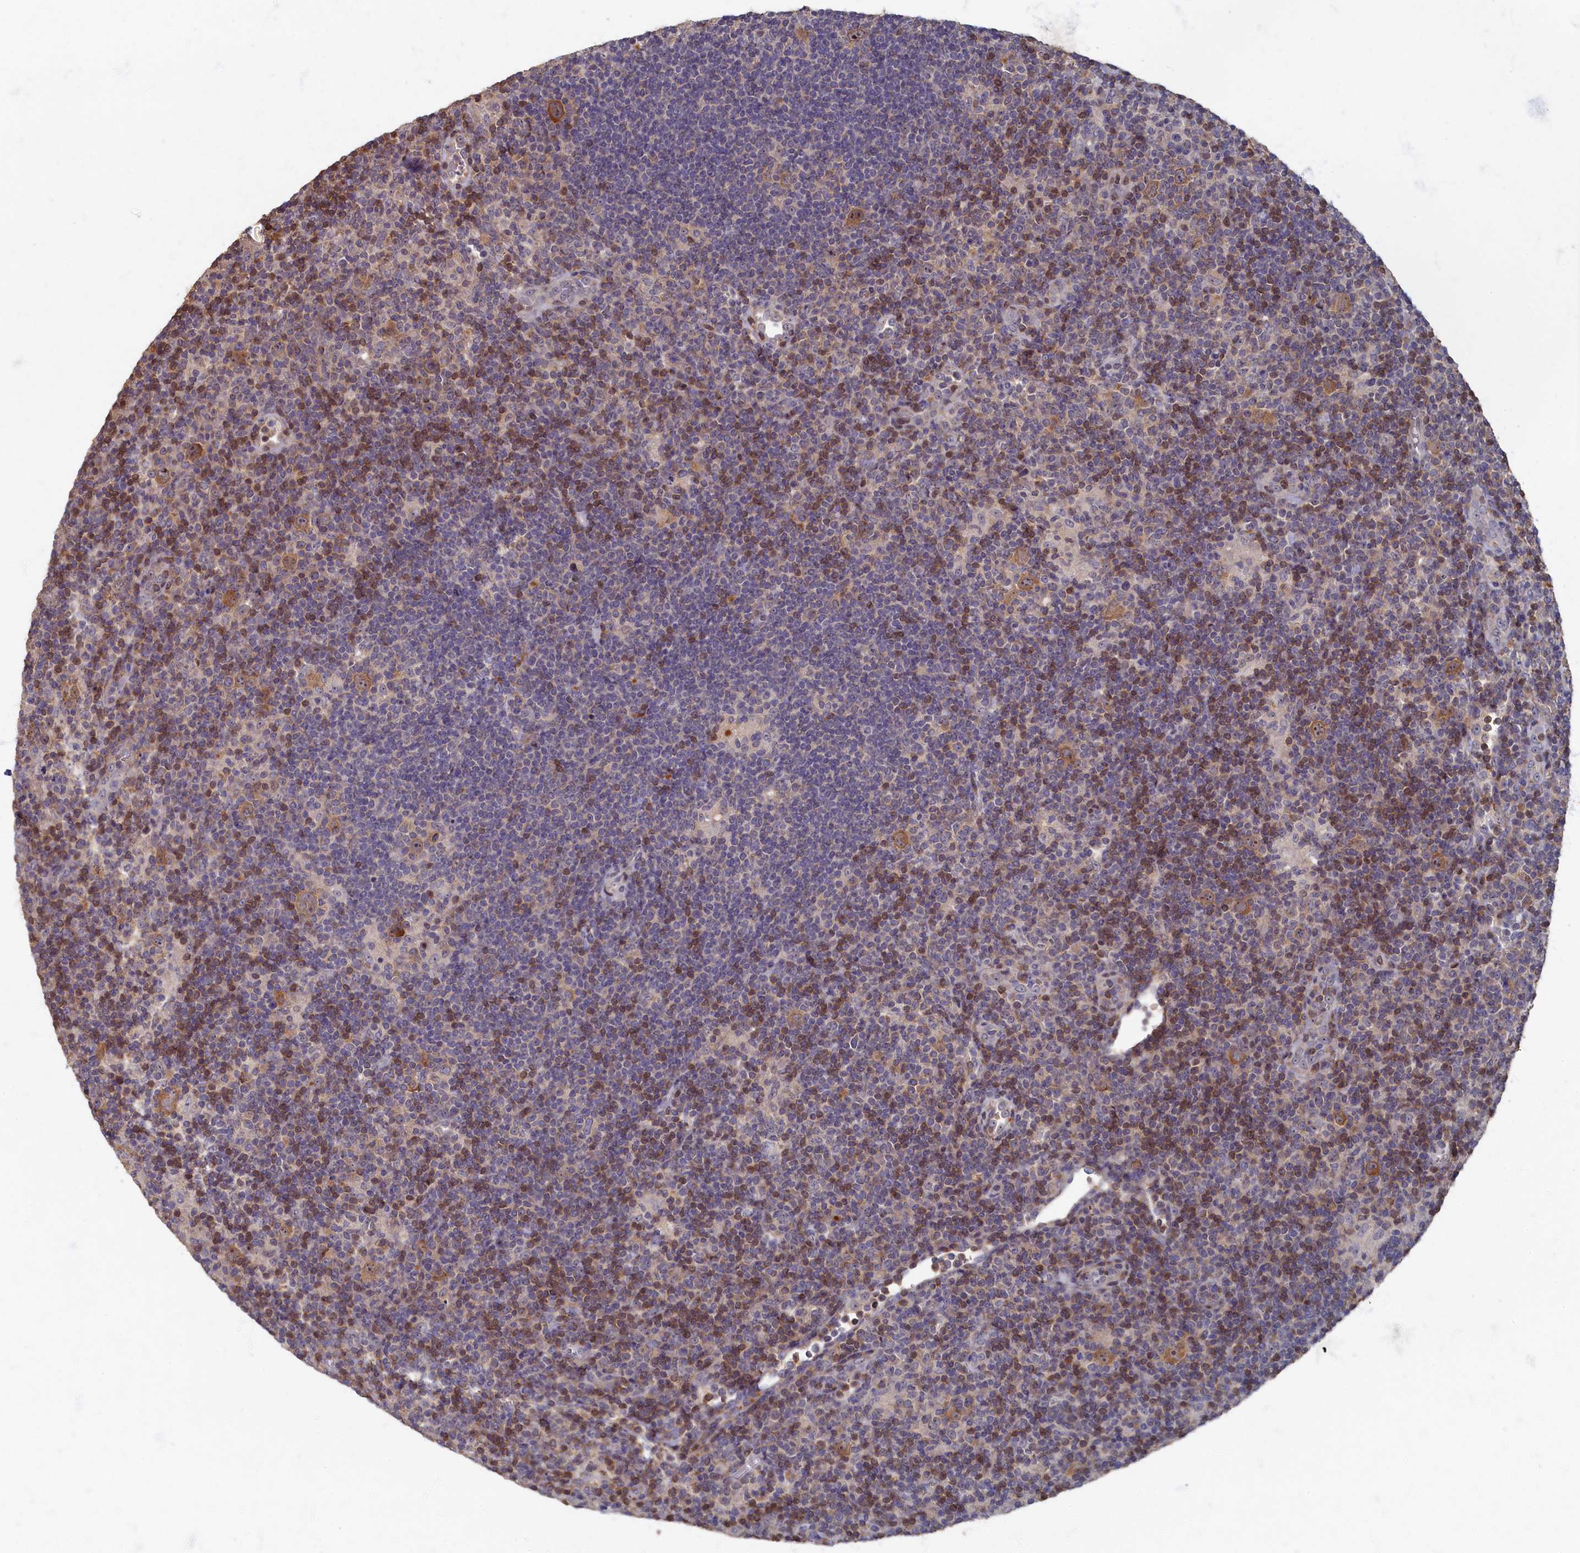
{"staining": {"intensity": "moderate", "quantity": ">75%", "location": "cytoplasmic/membranous,nuclear"}, "tissue": "lymphoma", "cell_type": "Tumor cells", "image_type": "cancer", "snomed": [{"axis": "morphology", "description": "Hodgkin's disease, NOS"}, {"axis": "topography", "description": "Lymph node"}], "caption": "Hodgkin's disease tissue demonstrates moderate cytoplasmic/membranous and nuclear staining in about >75% of tumor cells", "gene": "HUNK", "patient": {"sex": "female", "age": 57}}